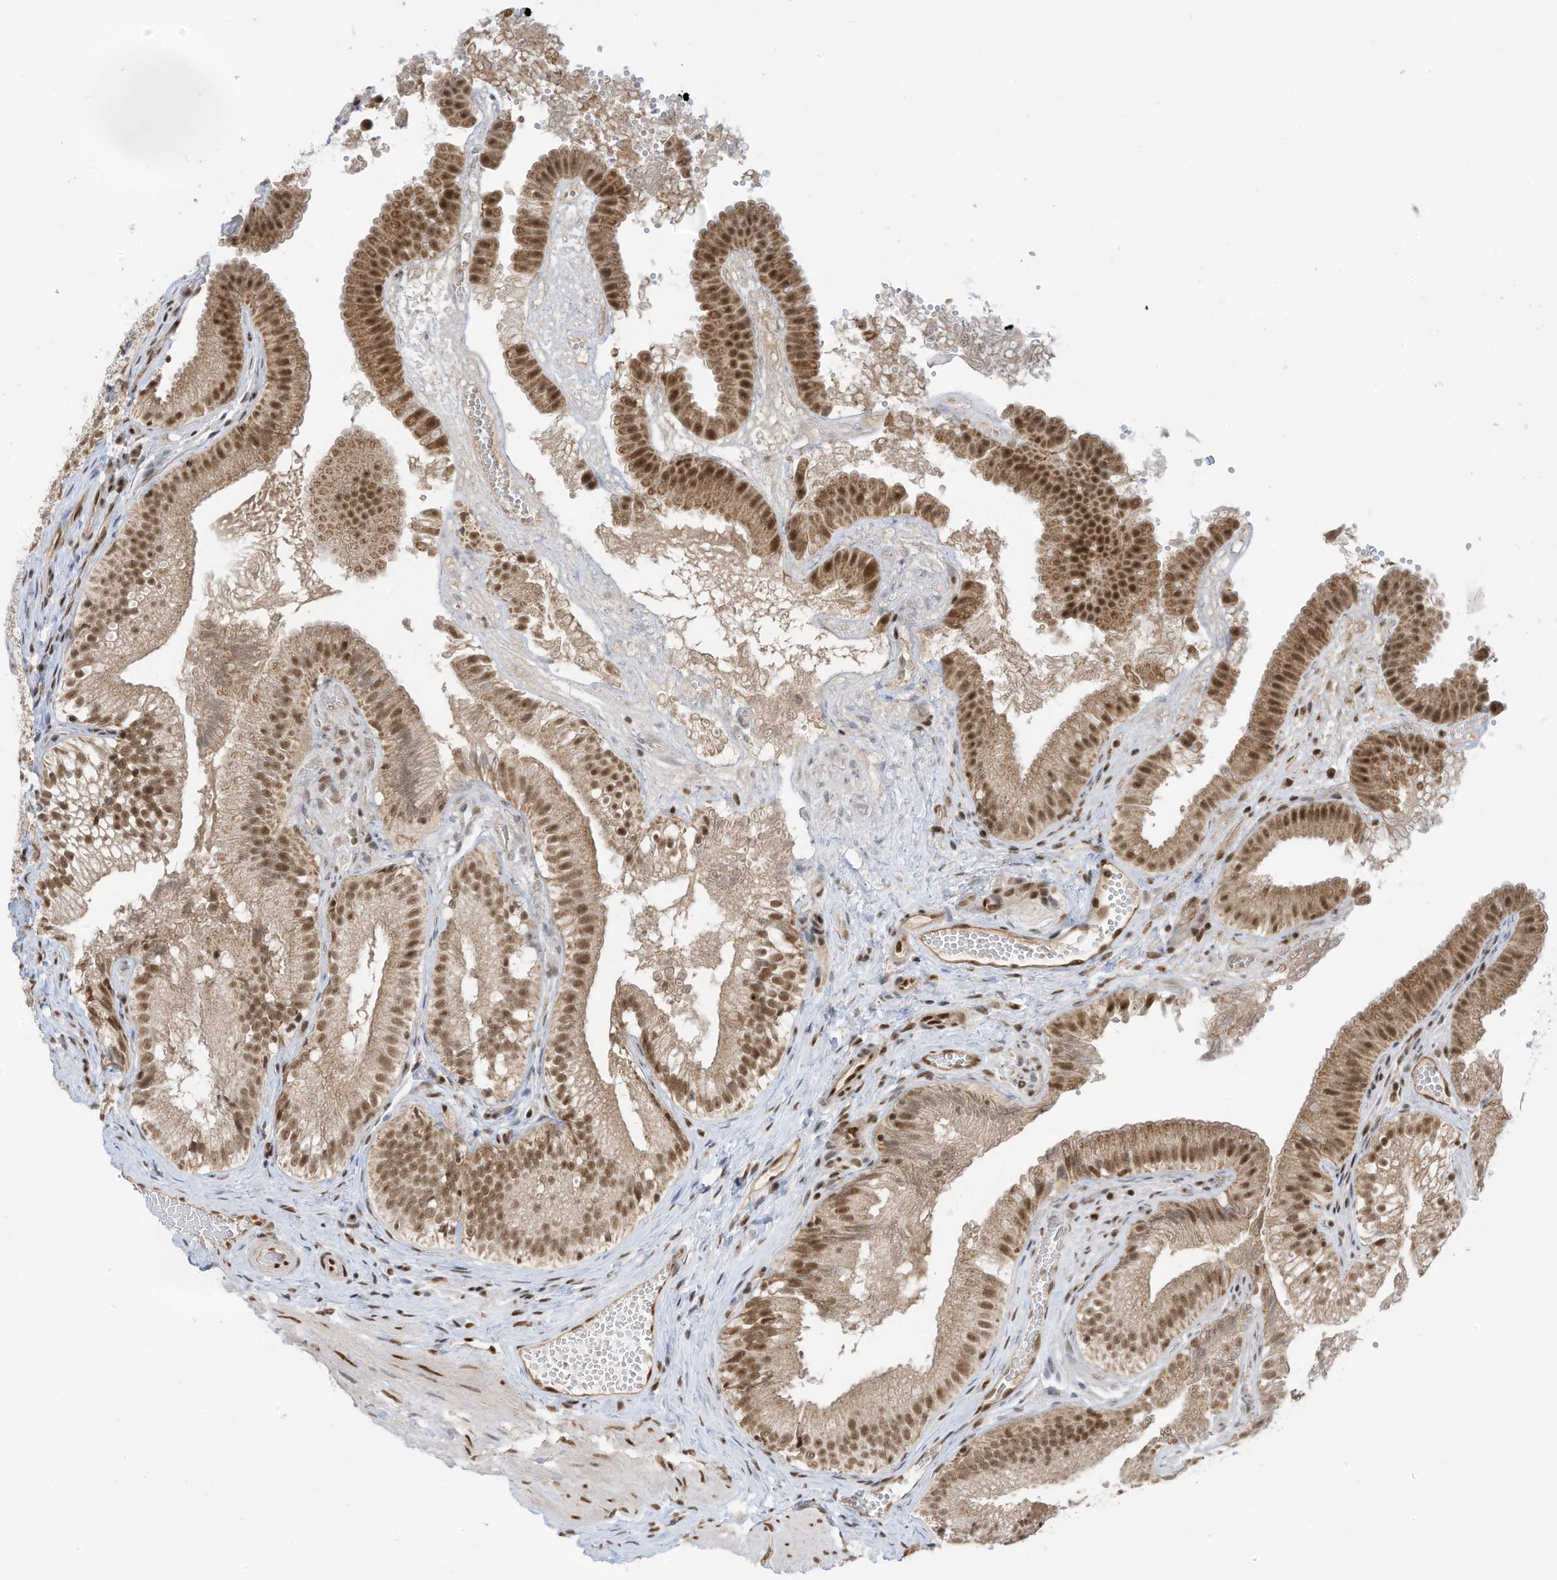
{"staining": {"intensity": "moderate", "quantity": ">75%", "location": "cytoplasmic/membranous,nuclear"}, "tissue": "gallbladder", "cell_type": "Glandular cells", "image_type": "normal", "snomed": [{"axis": "morphology", "description": "Normal tissue, NOS"}, {"axis": "topography", "description": "Gallbladder"}], "caption": "Glandular cells demonstrate moderate cytoplasmic/membranous,nuclear expression in about >75% of cells in benign gallbladder.", "gene": "AURKAIP1", "patient": {"sex": "female", "age": 30}}